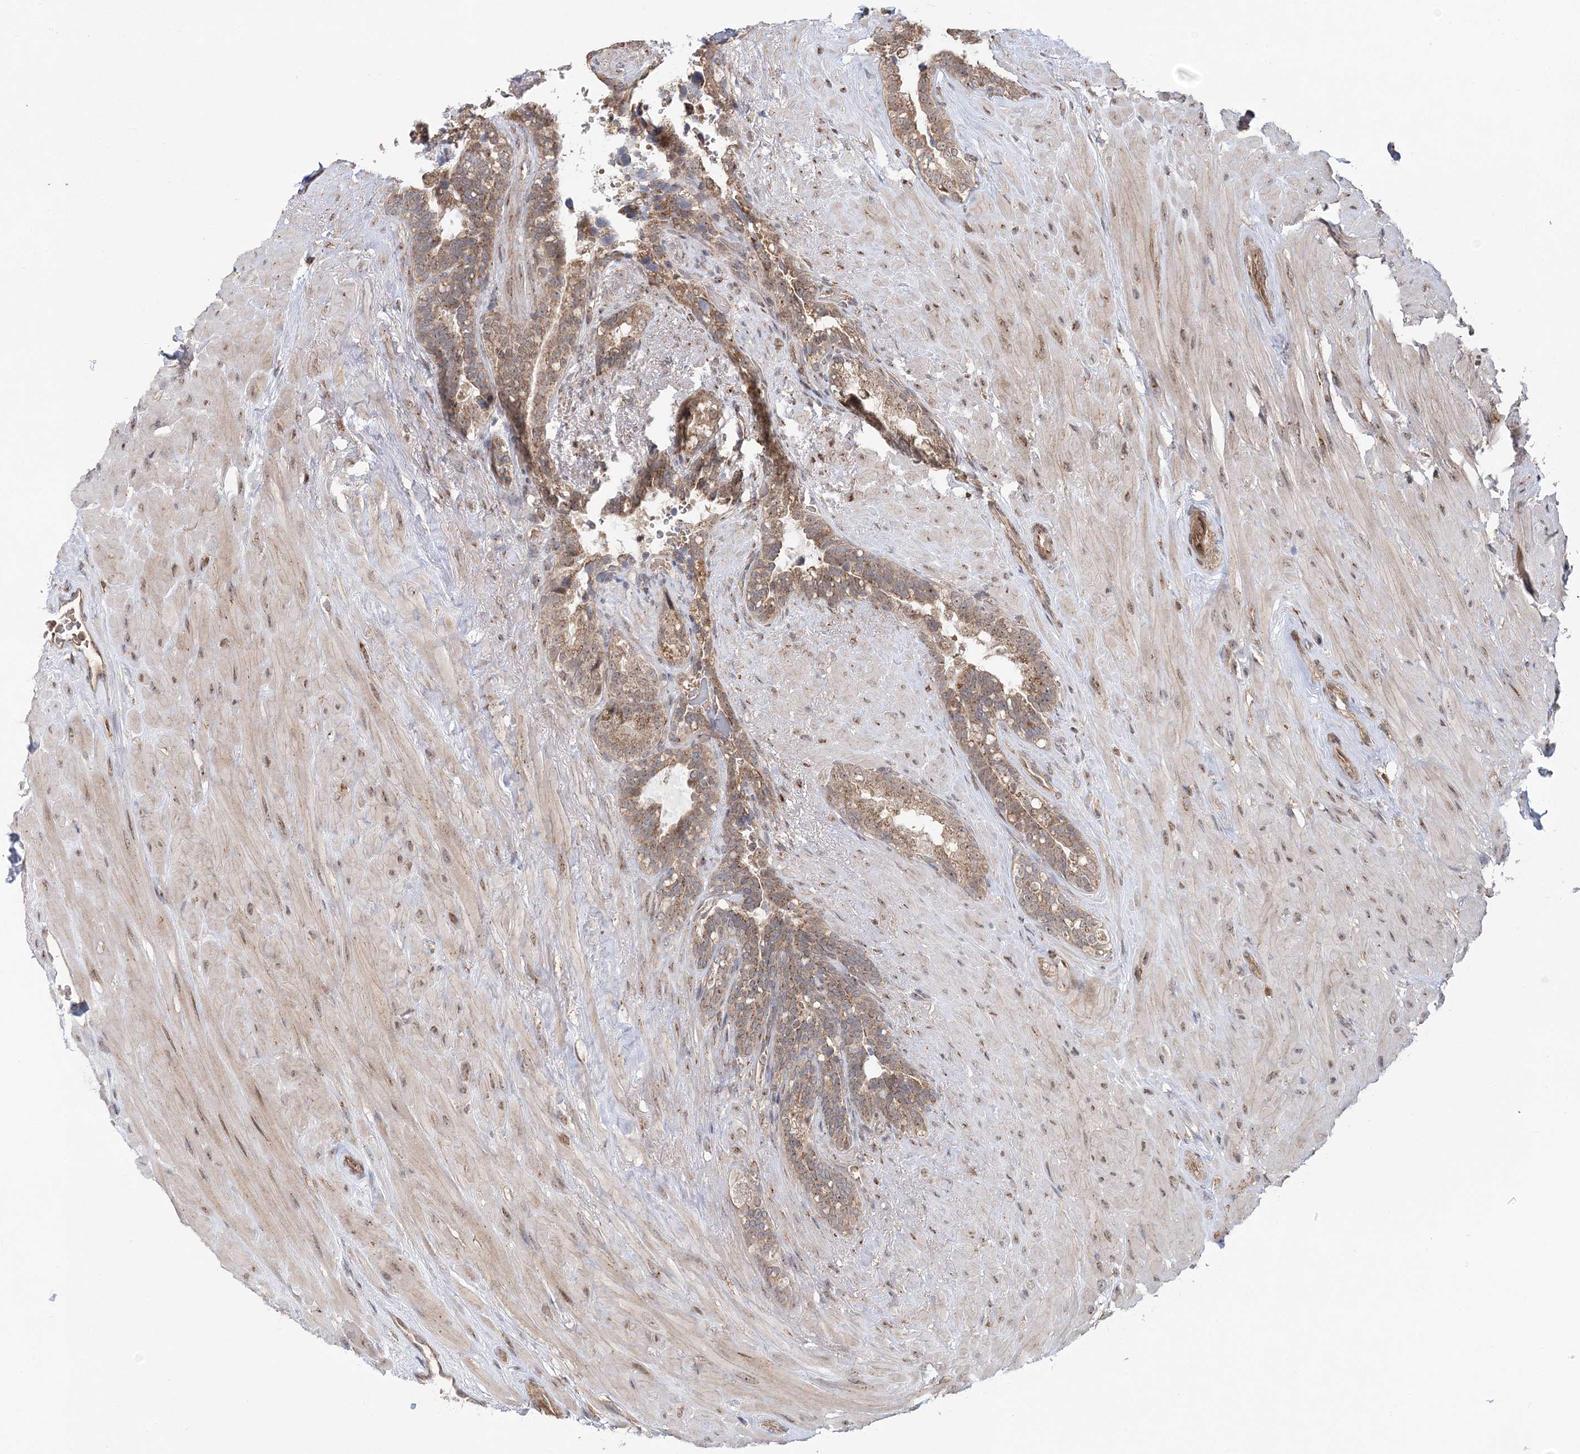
{"staining": {"intensity": "moderate", "quantity": "25%-75%", "location": "cytoplasmic/membranous"}, "tissue": "seminal vesicle", "cell_type": "Glandular cells", "image_type": "normal", "snomed": [{"axis": "morphology", "description": "Normal tissue, NOS"}, {"axis": "topography", "description": "Seminal veicle"}], "caption": "A photomicrograph showing moderate cytoplasmic/membranous expression in about 25%-75% of glandular cells in unremarkable seminal vesicle, as visualized by brown immunohistochemical staining.", "gene": "KIF4A", "patient": {"sex": "male", "age": 80}}